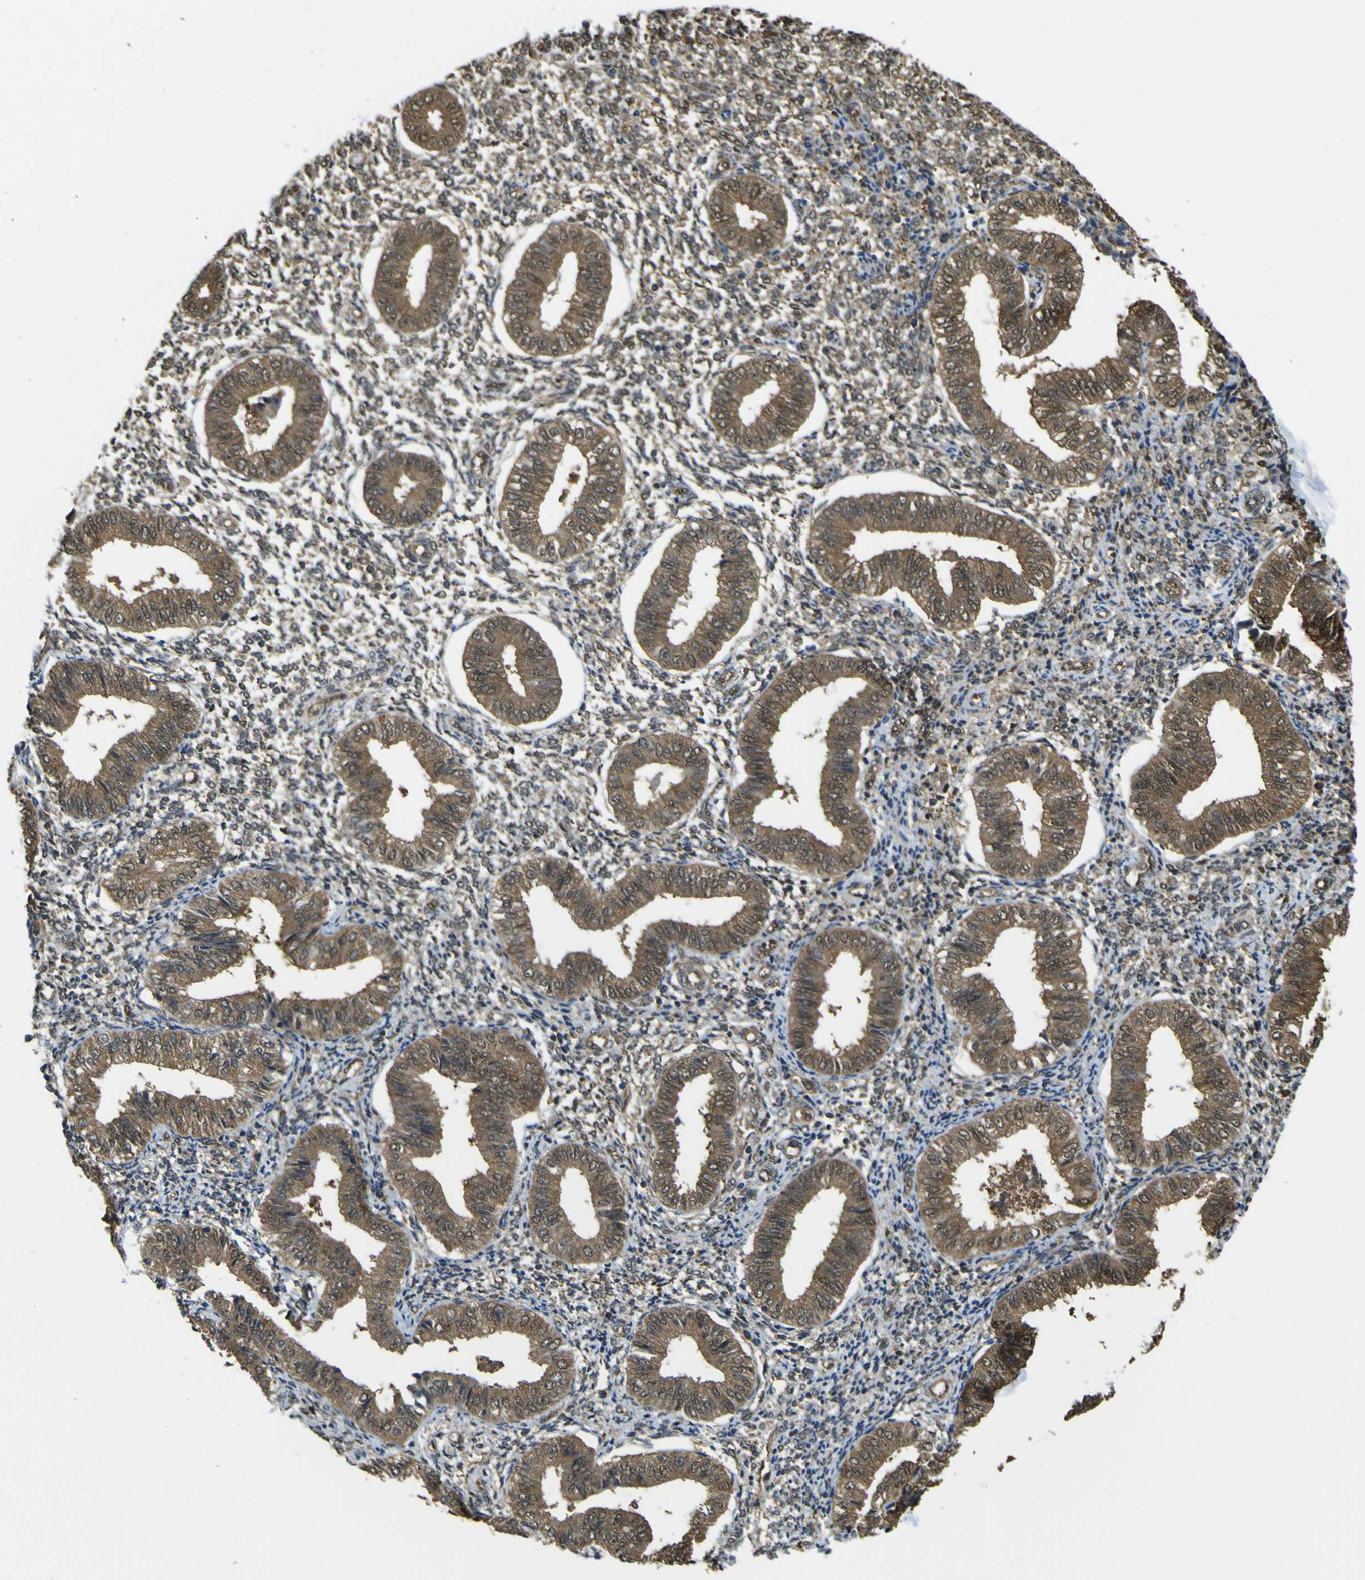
{"staining": {"intensity": "moderate", "quantity": "<25%", "location": "cytoplasmic/membranous"}, "tissue": "endometrium", "cell_type": "Cells in endometrial stroma", "image_type": "normal", "snomed": [{"axis": "morphology", "description": "Normal tissue, NOS"}, {"axis": "topography", "description": "Endometrium"}], "caption": "Endometrium was stained to show a protein in brown. There is low levels of moderate cytoplasmic/membranous staining in approximately <25% of cells in endometrial stroma. Nuclei are stained in blue.", "gene": "YWHAG", "patient": {"sex": "female", "age": 50}}